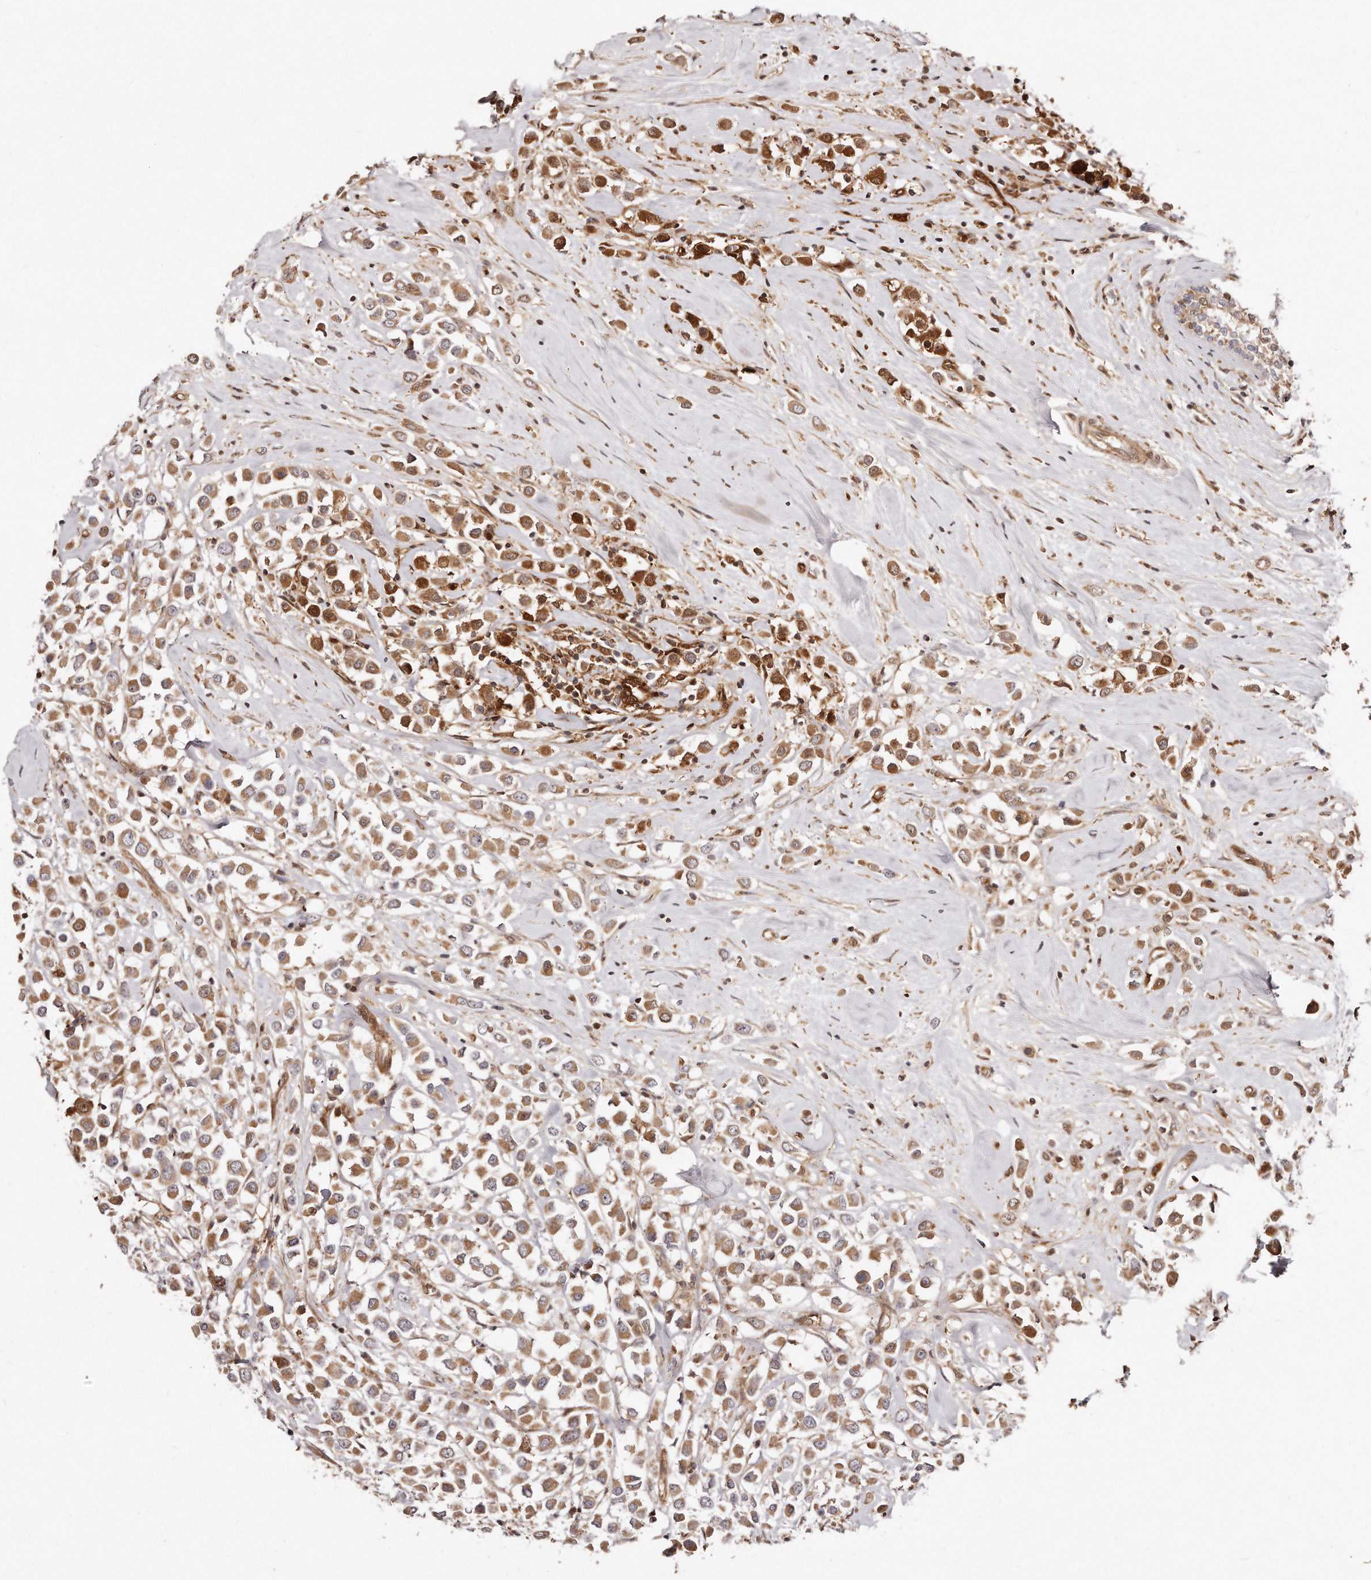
{"staining": {"intensity": "strong", "quantity": ">75%", "location": "cytoplasmic/membranous"}, "tissue": "breast cancer", "cell_type": "Tumor cells", "image_type": "cancer", "snomed": [{"axis": "morphology", "description": "Duct carcinoma"}, {"axis": "topography", "description": "Breast"}], "caption": "Breast invasive ductal carcinoma was stained to show a protein in brown. There is high levels of strong cytoplasmic/membranous positivity in approximately >75% of tumor cells.", "gene": "GBP4", "patient": {"sex": "female", "age": 61}}